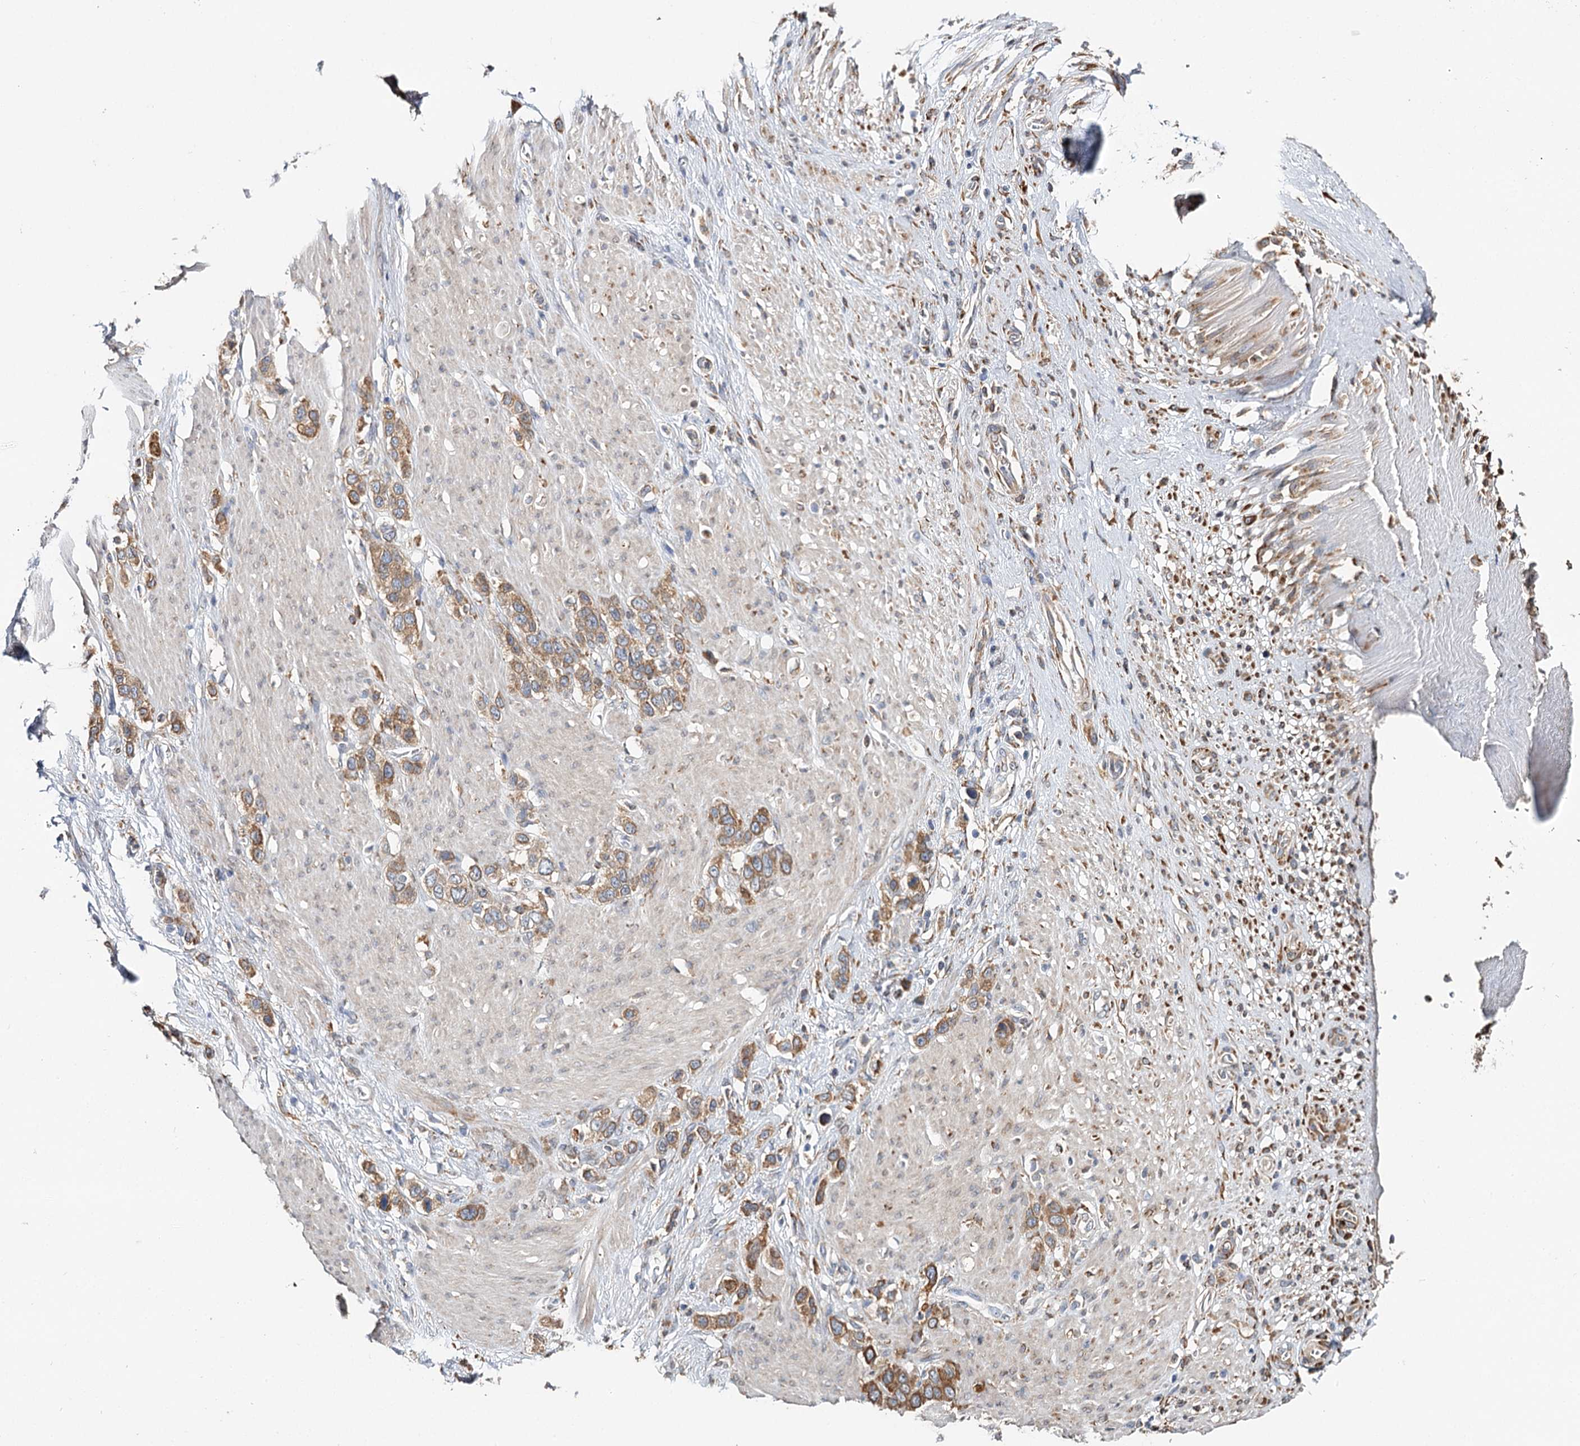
{"staining": {"intensity": "moderate", "quantity": ">75%", "location": "cytoplasmic/membranous"}, "tissue": "stomach cancer", "cell_type": "Tumor cells", "image_type": "cancer", "snomed": [{"axis": "morphology", "description": "Adenocarcinoma, NOS"}, {"axis": "morphology", "description": "Adenocarcinoma, High grade"}, {"axis": "topography", "description": "Stomach, upper"}, {"axis": "topography", "description": "Stomach, lower"}], "caption": "Protein staining of adenocarcinoma (stomach) tissue exhibits moderate cytoplasmic/membranous positivity in about >75% of tumor cells.", "gene": "VEGFA", "patient": {"sex": "female", "age": 65}}